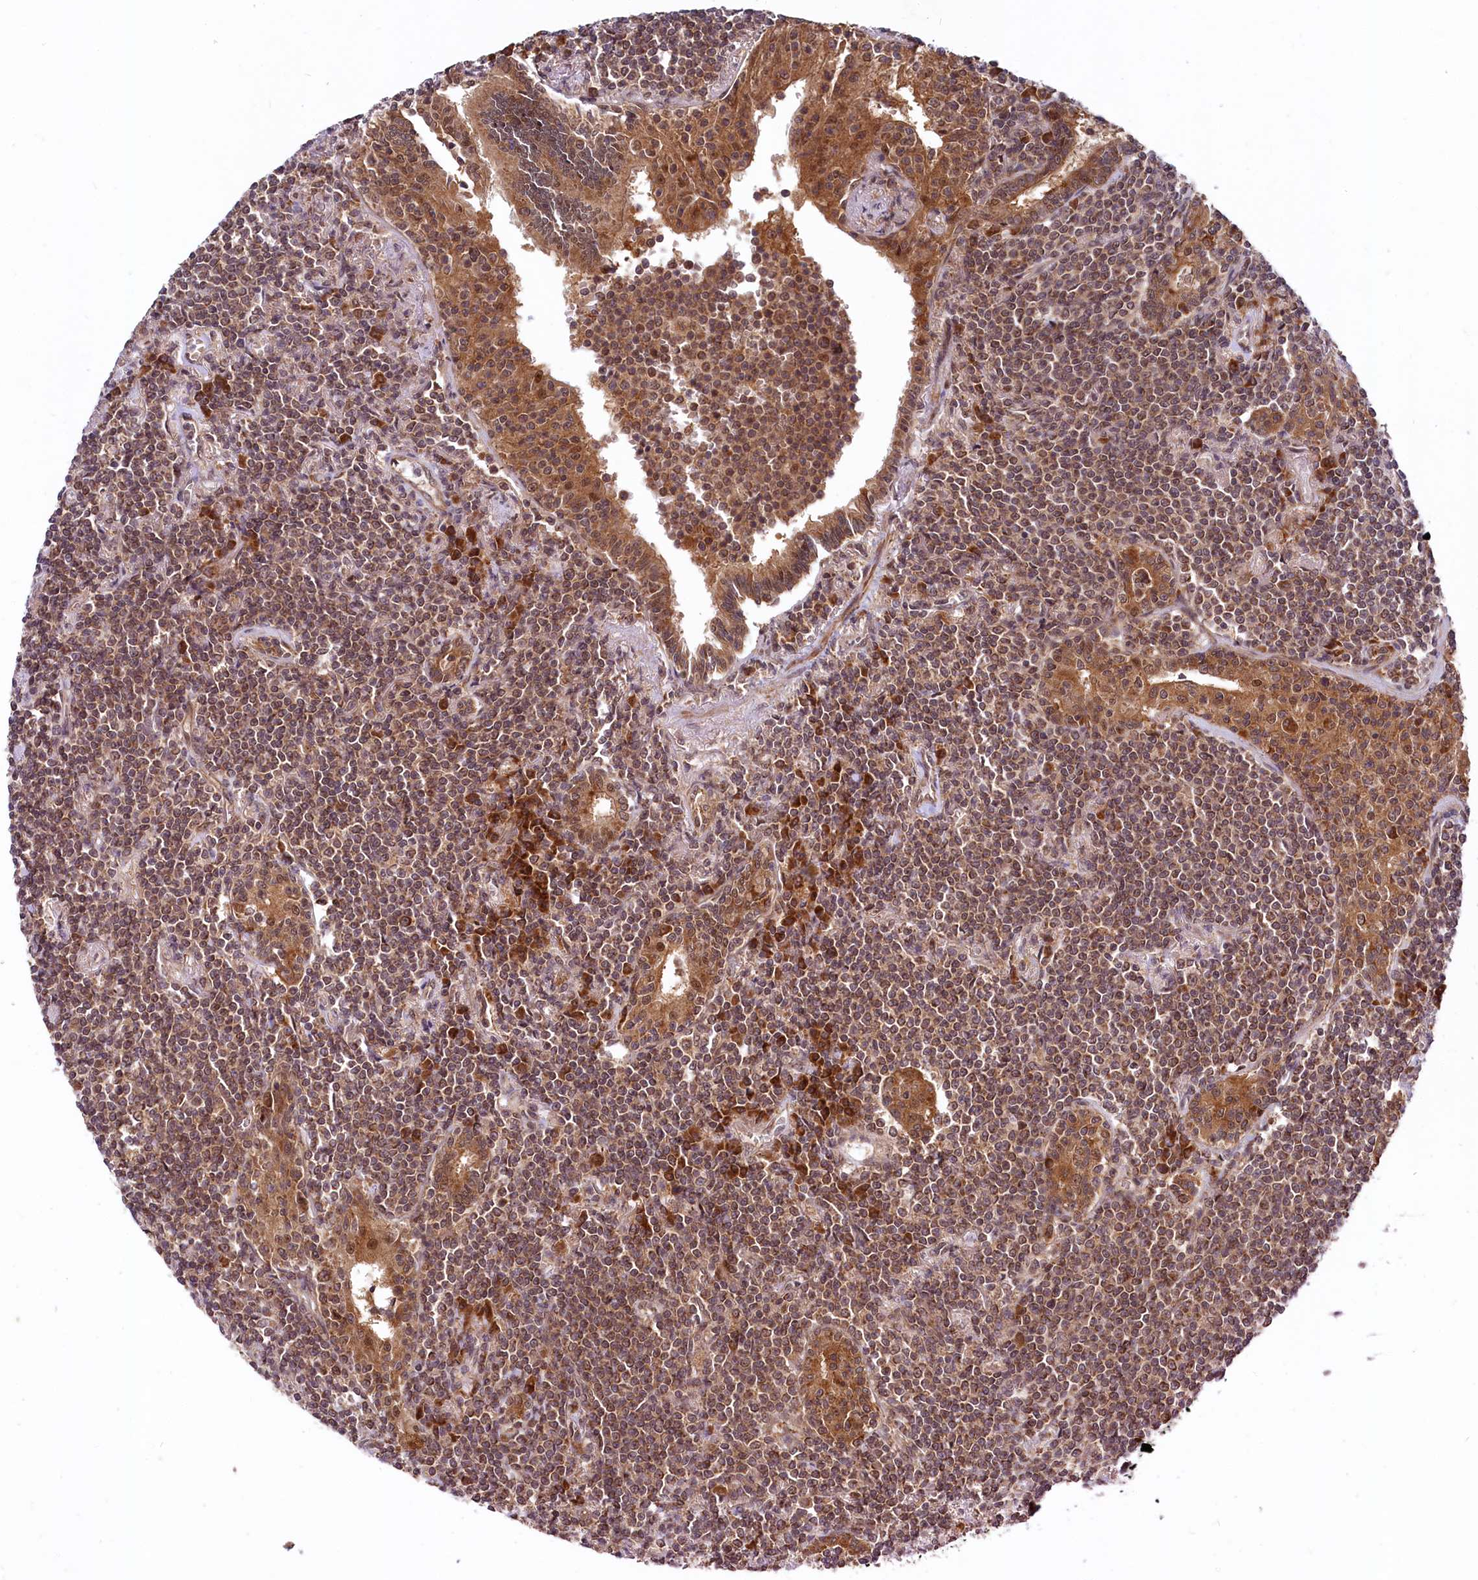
{"staining": {"intensity": "moderate", "quantity": ">75%", "location": "cytoplasmic/membranous,nuclear"}, "tissue": "lymphoma", "cell_type": "Tumor cells", "image_type": "cancer", "snomed": [{"axis": "morphology", "description": "Malignant lymphoma, non-Hodgkin's type, Low grade"}, {"axis": "topography", "description": "Lung"}], "caption": "Immunohistochemistry (IHC) of human low-grade malignant lymphoma, non-Hodgkin's type reveals medium levels of moderate cytoplasmic/membranous and nuclear expression in about >75% of tumor cells.", "gene": "UBE3A", "patient": {"sex": "female", "age": 71}}